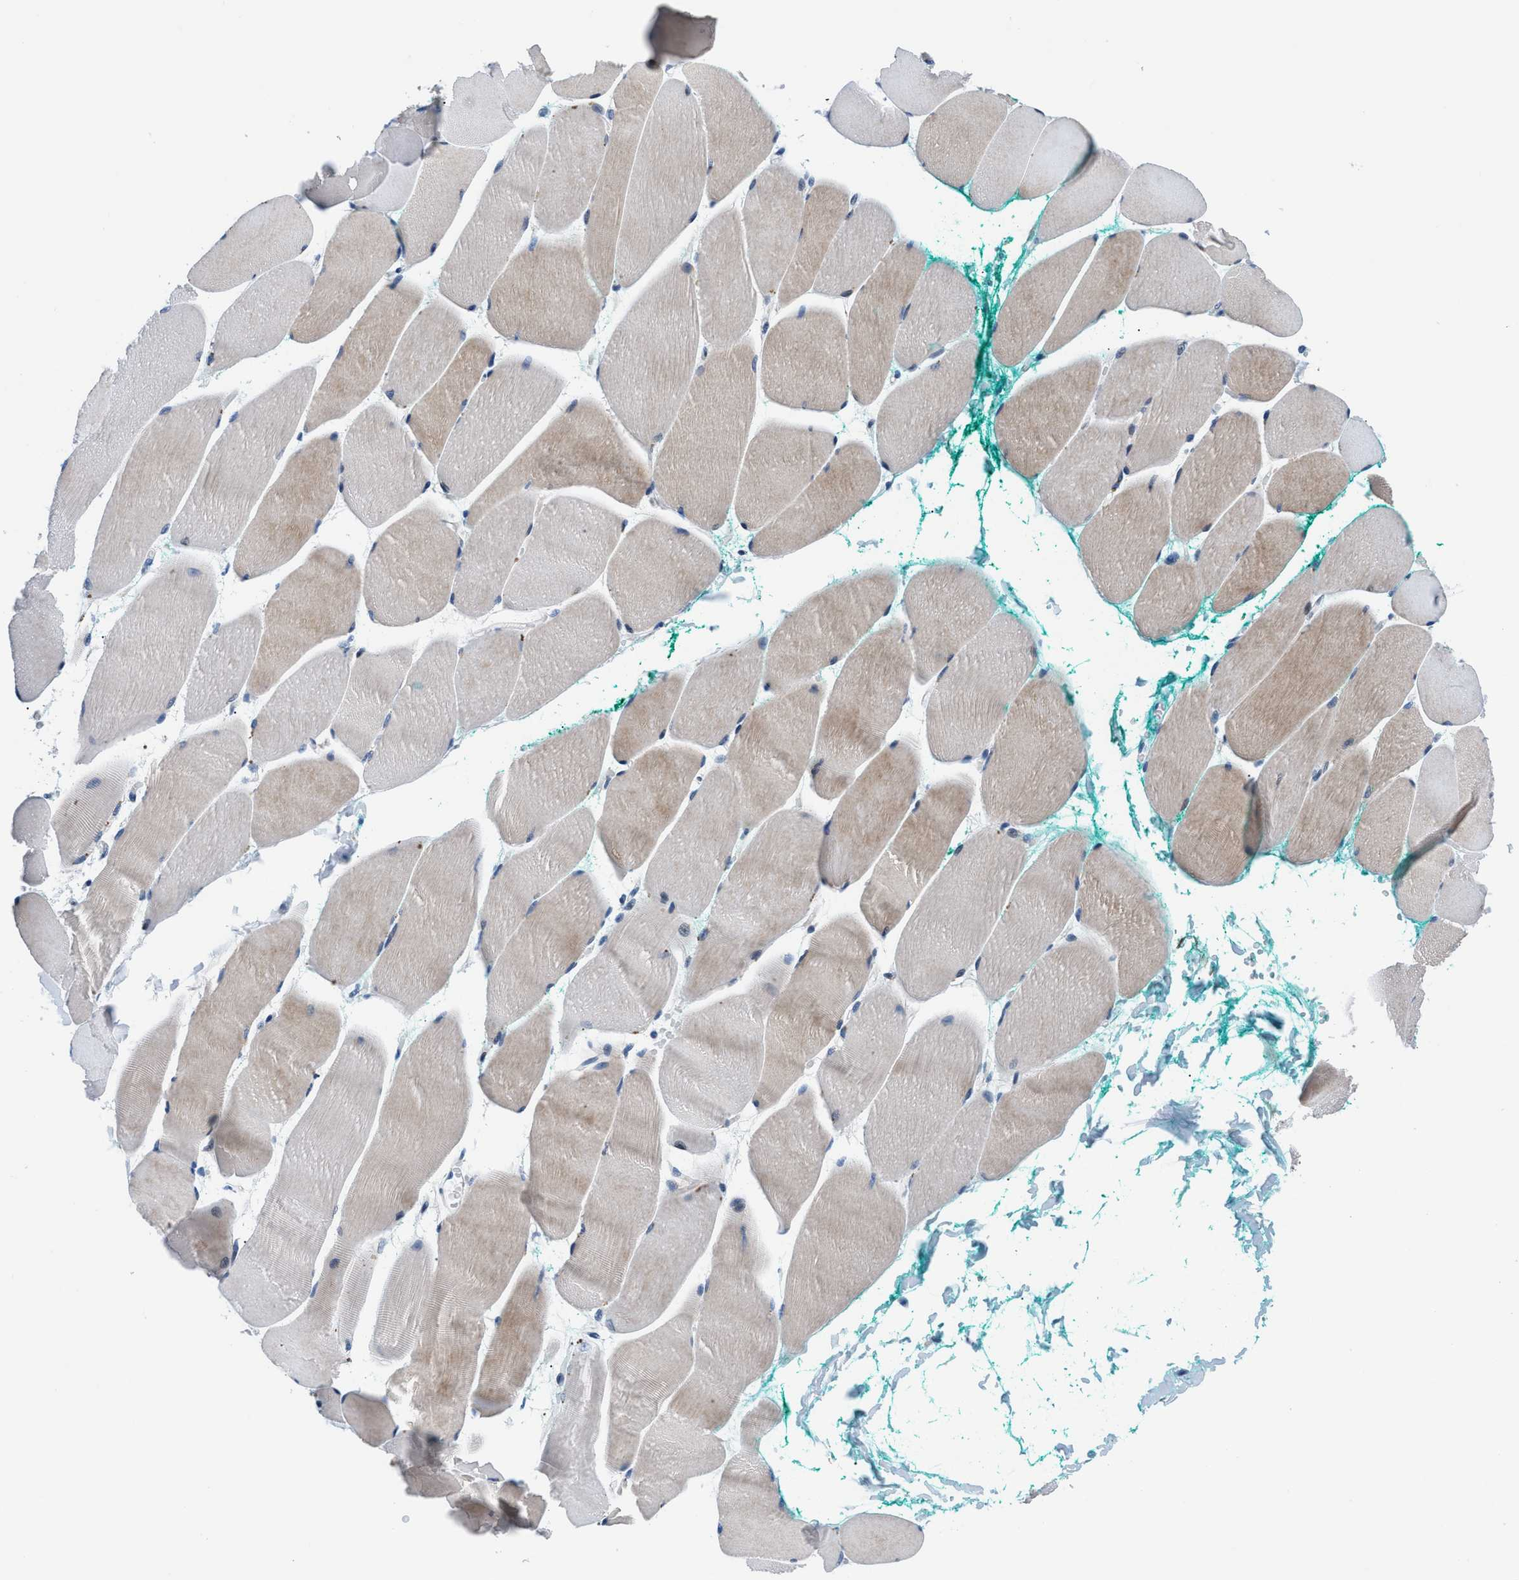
{"staining": {"intensity": "weak", "quantity": "25%-75%", "location": "cytoplasmic/membranous"}, "tissue": "skeletal muscle", "cell_type": "Myocytes", "image_type": "normal", "snomed": [{"axis": "morphology", "description": "Normal tissue, NOS"}, {"axis": "morphology", "description": "Squamous cell carcinoma, NOS"}, {"axis": "topography", "description": "Skeletal muscle"}], "caption": "Benign skeletal muscle displays weak cytoplasmic/membranous expression in approximately 25%-75% of myocytes.", "gene": "UAP1", "patient": {"sex": "male", "age": 51}}